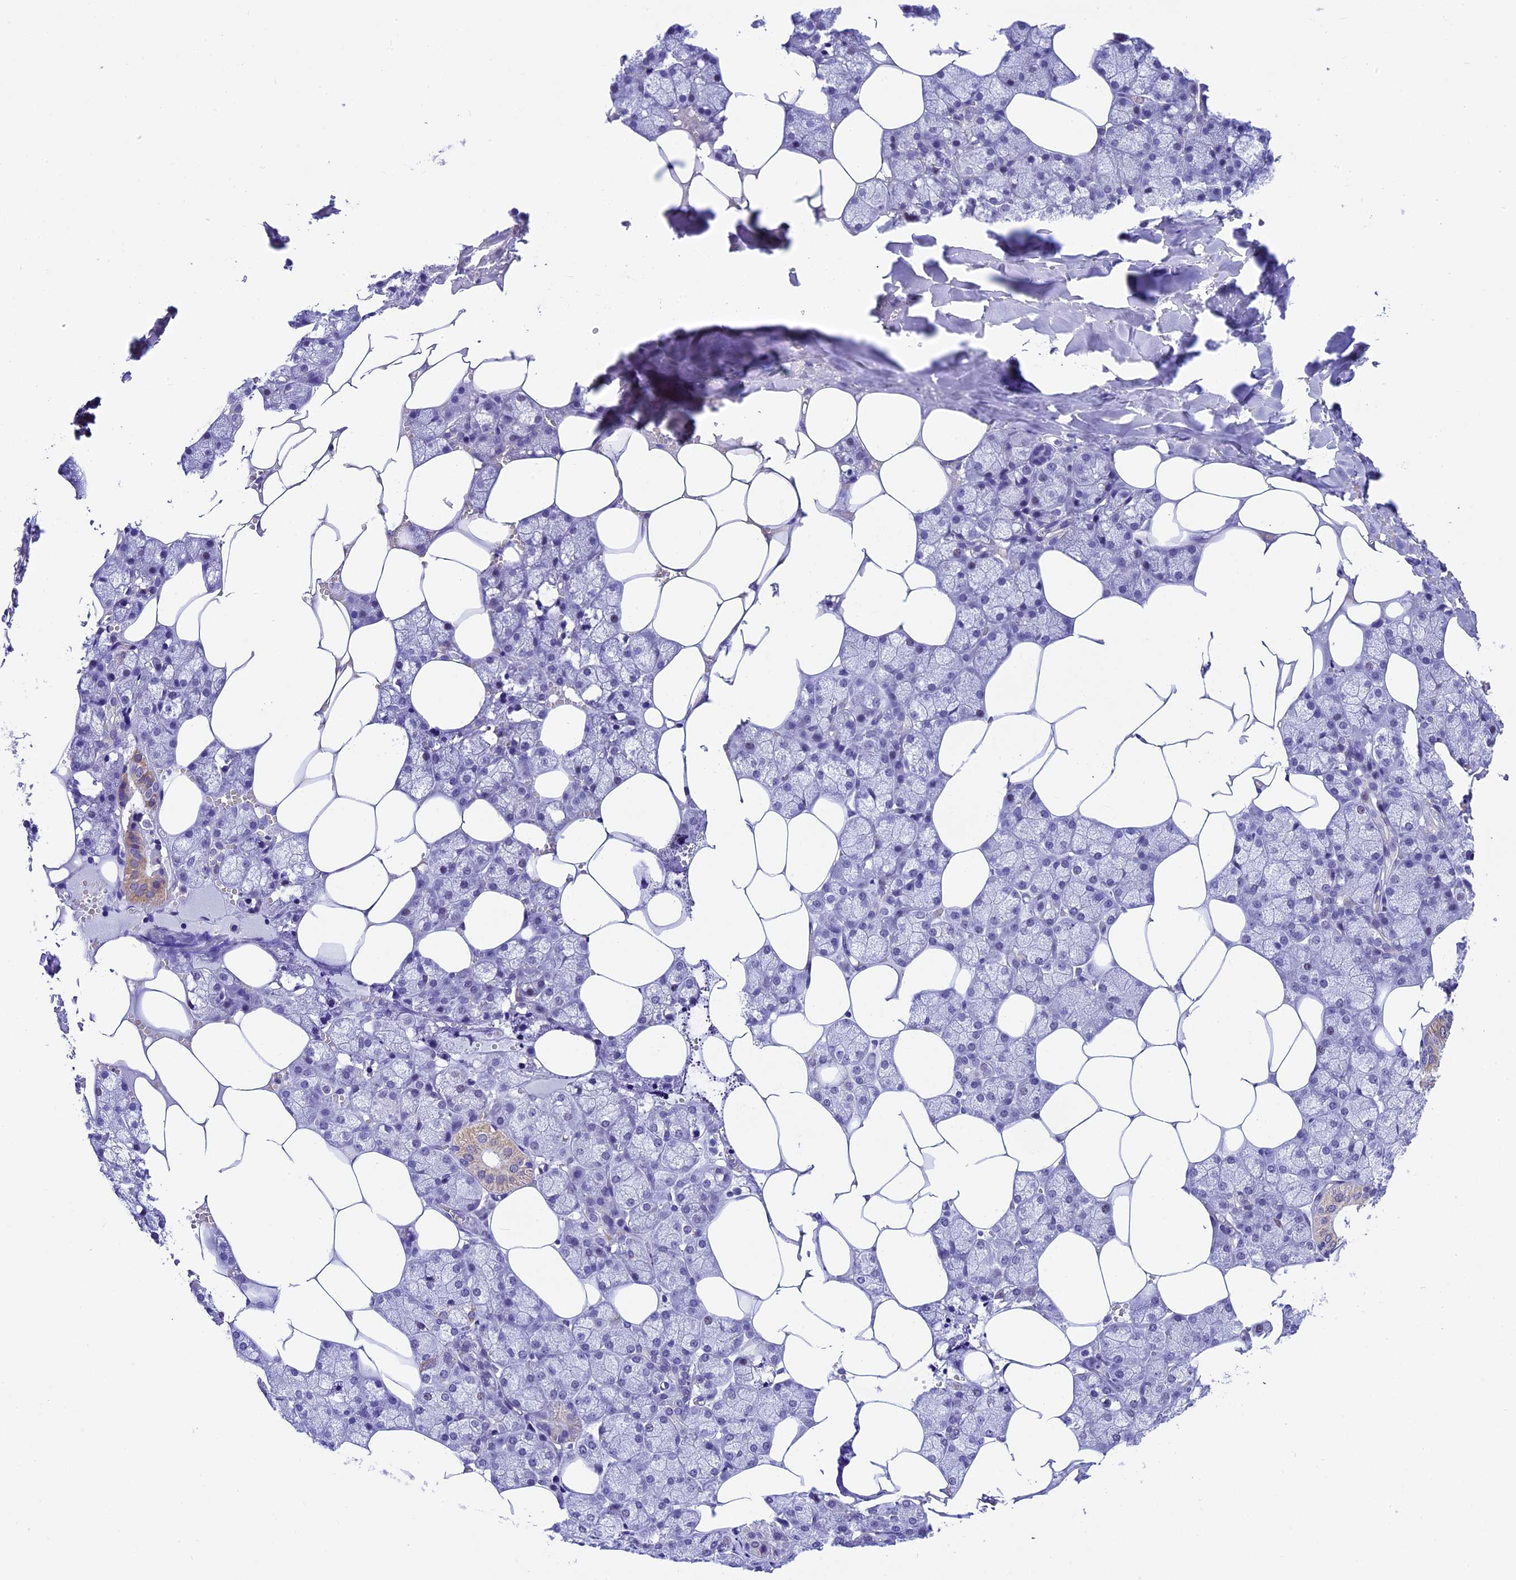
{"staining": {"intensity": "moderate", "quantity": "<25%", "location": "cytoplasmic/membranous,nuclear"}, "tissue": "salivary gland", "cell_type": "Glandular cells", "image_type": "normal", "snomed": [{"axis": "morphology", "description": "Normal tissue, NOS"}, {"axis": "topography", "description": "Salivary gland"}], "caption": "The histopathology image displays a brown stain indicating the presence of a protein in the cytoplasmic/membranous,nuclear of glandular cells in salivary gland.", "gene": "CARS2", "patient": {"sex": "male", "age": 62}}